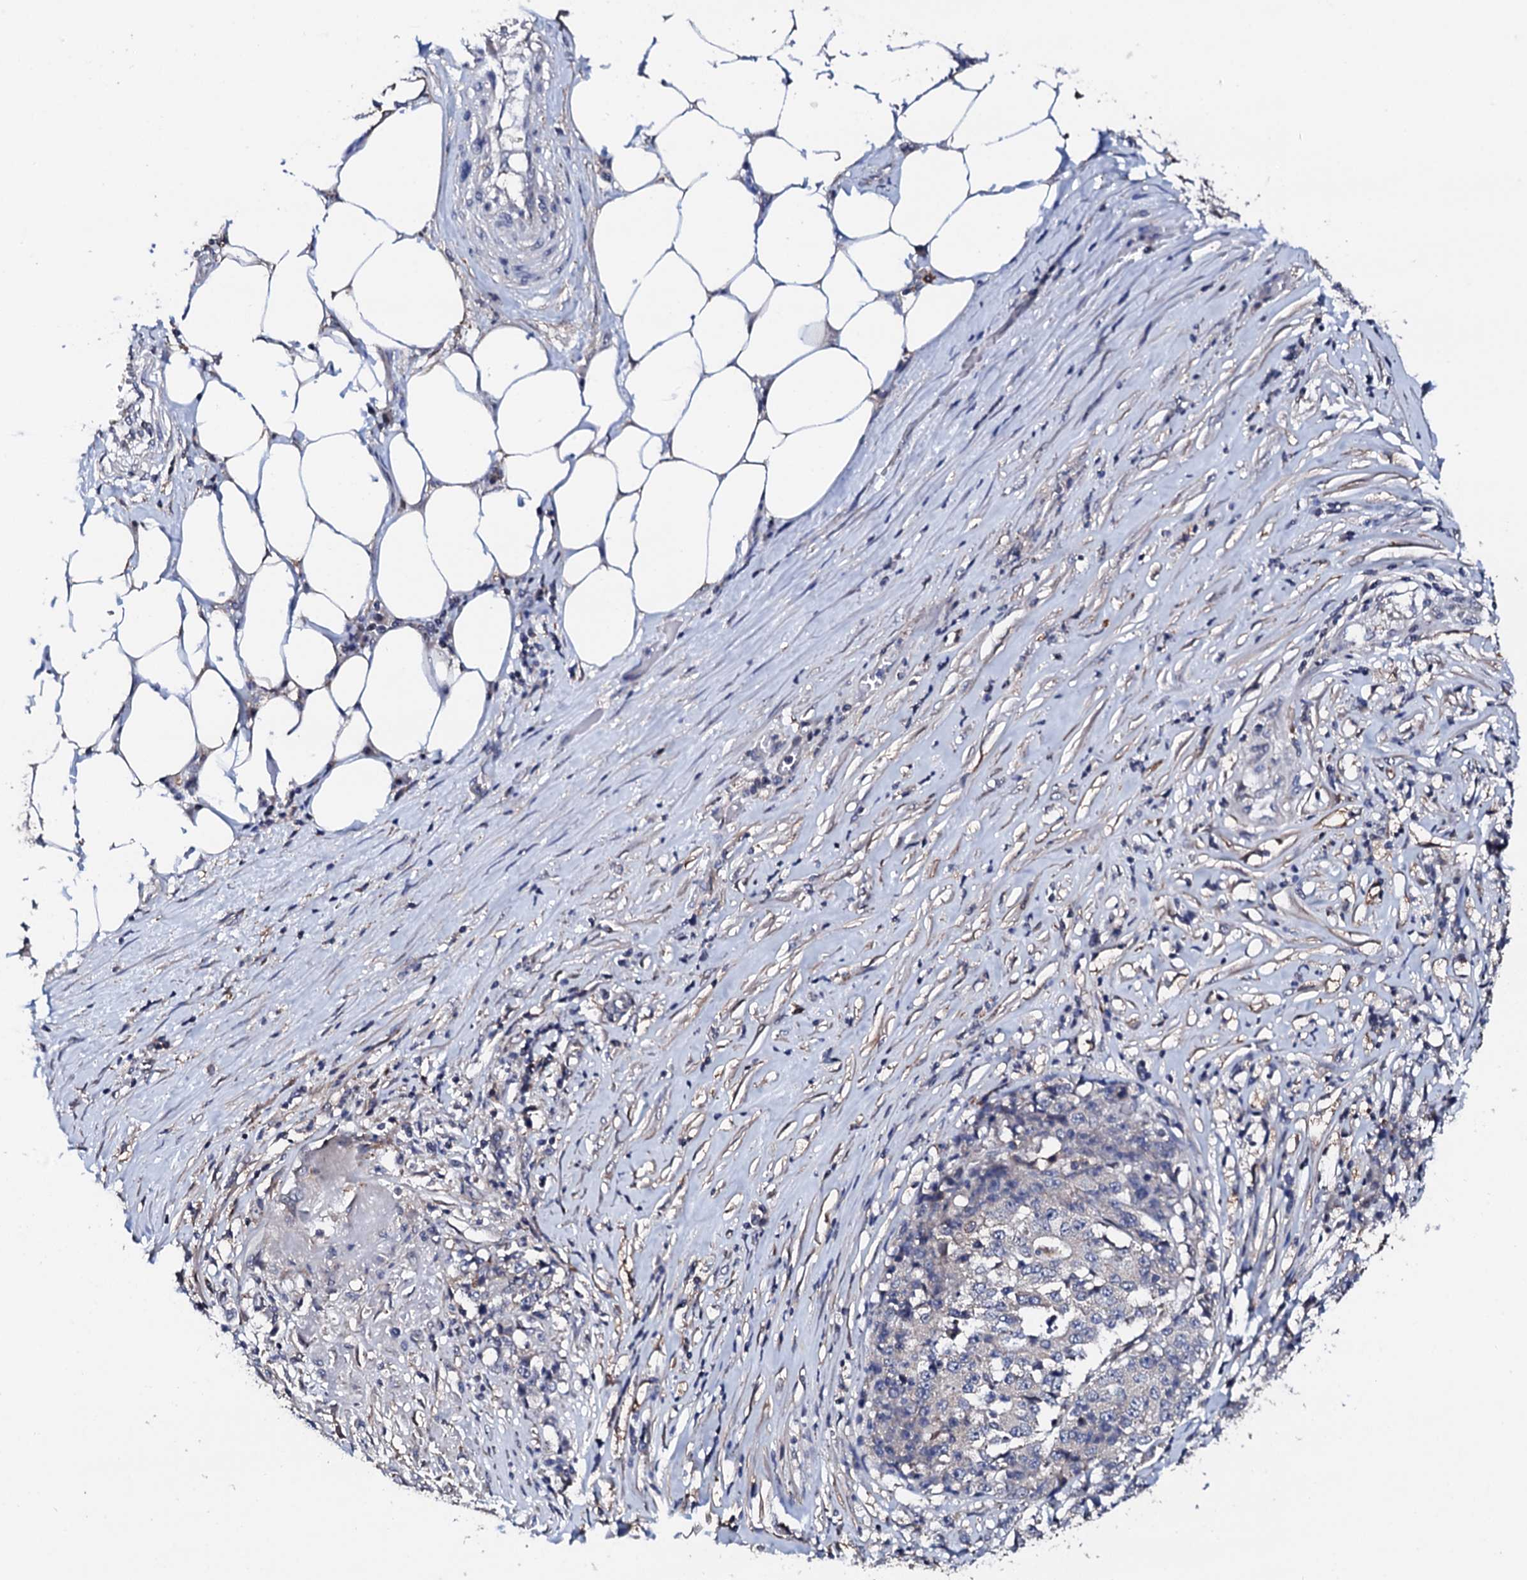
{"staining": {"intensity": "negative", "quantity": "none", "location": "none"}, "tissue": "stomach cancer", "cell_type": "Tumor cells", "image_type": "cancer", "snomed": [{"axis": "morphology", "description": "Adenocarcinoma, NOS"}, {"axis": "topography", "description": "Stomach"}], "caption": "Tumor cells are negative for brown protein staining in stomach cancer. (Stains: DAB immunohistochemistry with hematoxylin counter stain, Microscopy: brightfield microscopy at high magnification).", "gene": "EDC3", "patient": {"sex": "male", "age": 59}}